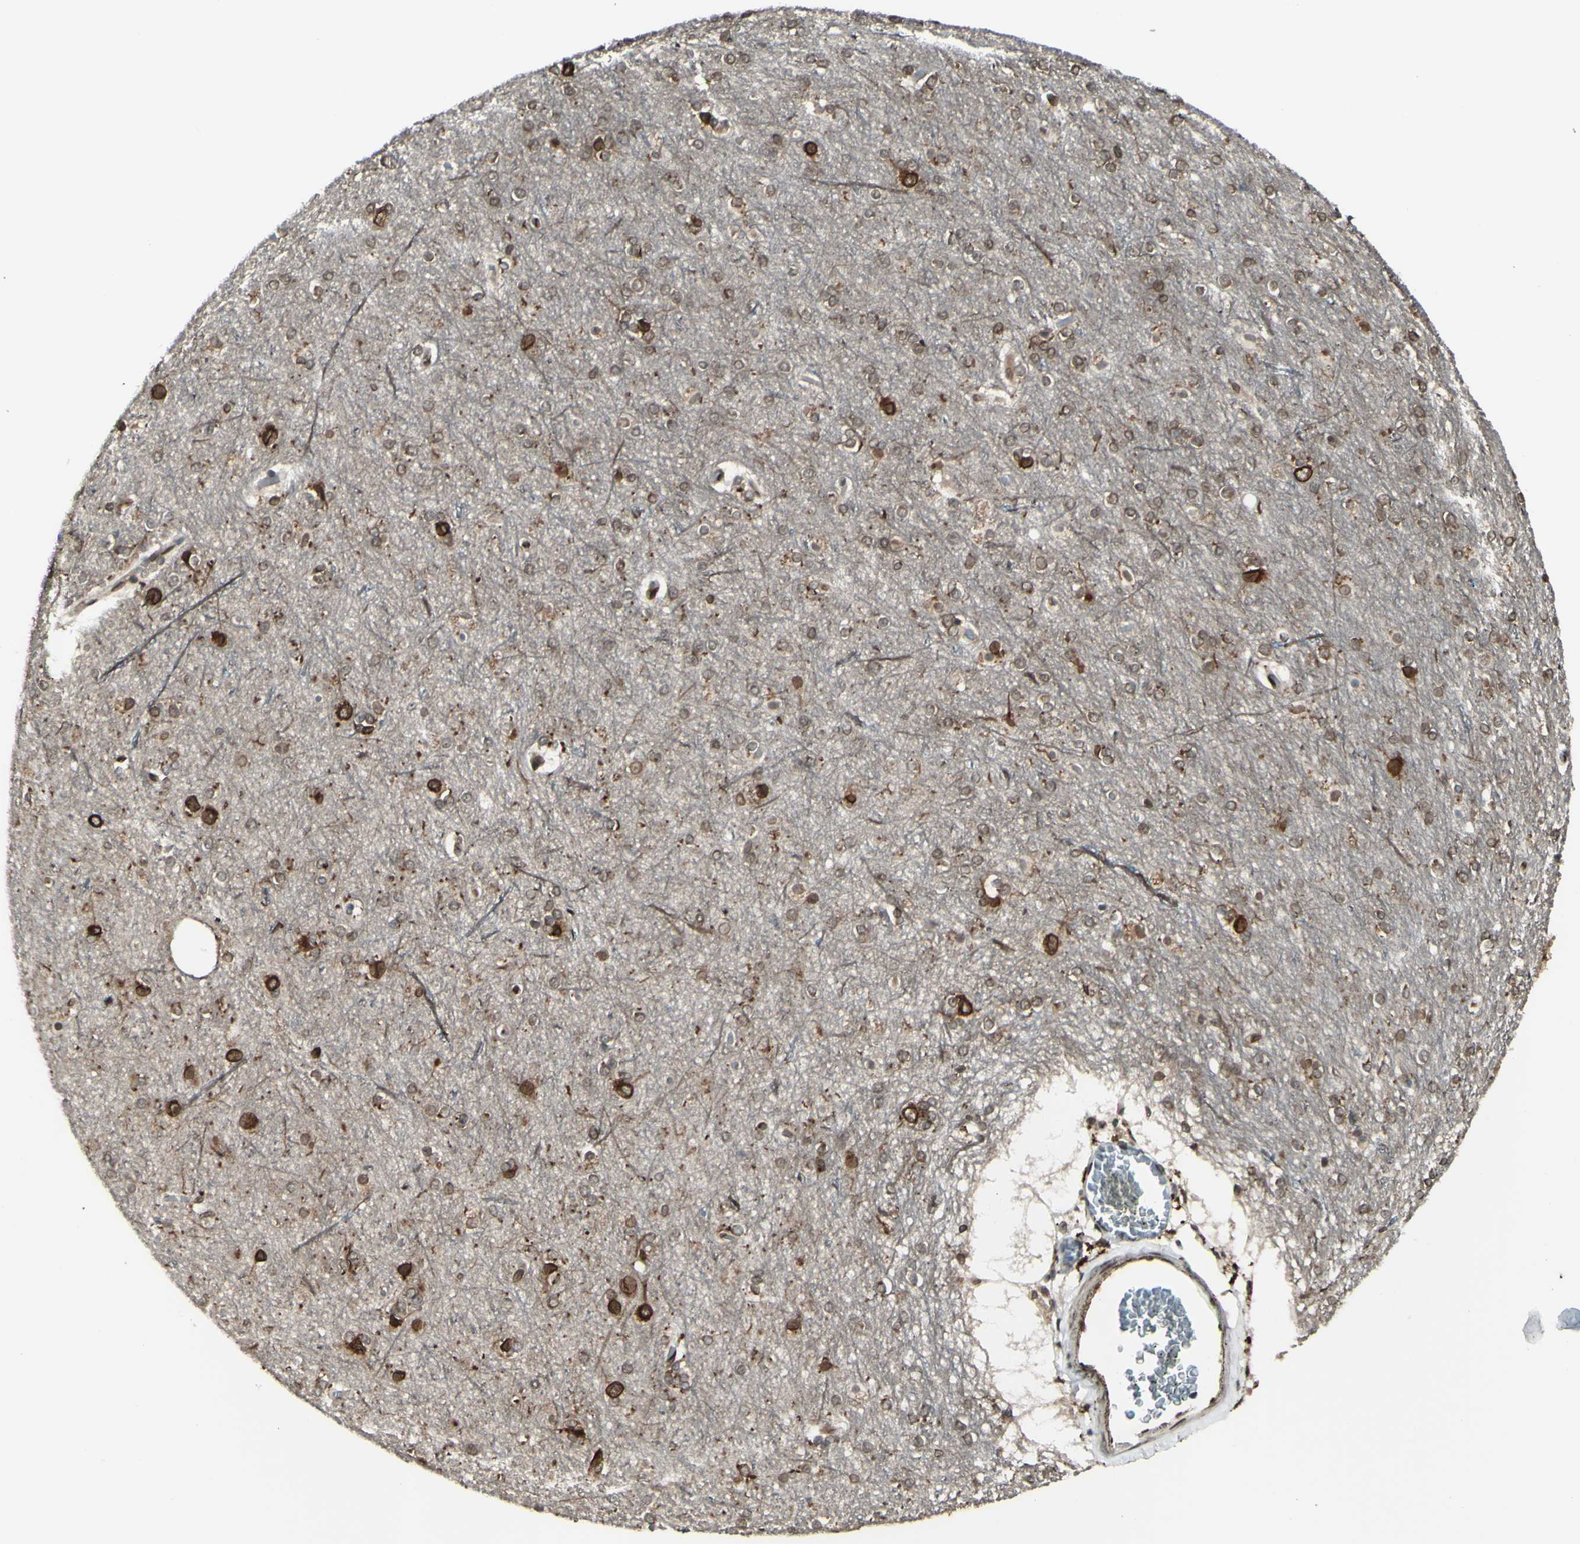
{"staining": {"intensity": "moderate", "quantity": ">75%", "location": "cytoplasmic/membranous,nuclear"}, "tissue": "cerebral cortex", "cell_type": "Endothelial cells", "image_type": "normal", "snomed": [{"axis": "morphology", "description": "Normal tissue, NOS"}, {"axis": "topography", "description": "Cerebral cortex"}], "caption": "IHC of benign human cerebral cortex demonstrates medium levels of moderate cytoplasmic/membranous,nuclear expression in about >75% of endothelial cells. (DAB (3,3'-diaminobenzidine) = brown stain, brightfield microscopy at high magnification).", "gene": "MLF2", "patient": {"sex": "female", "age": 54}}